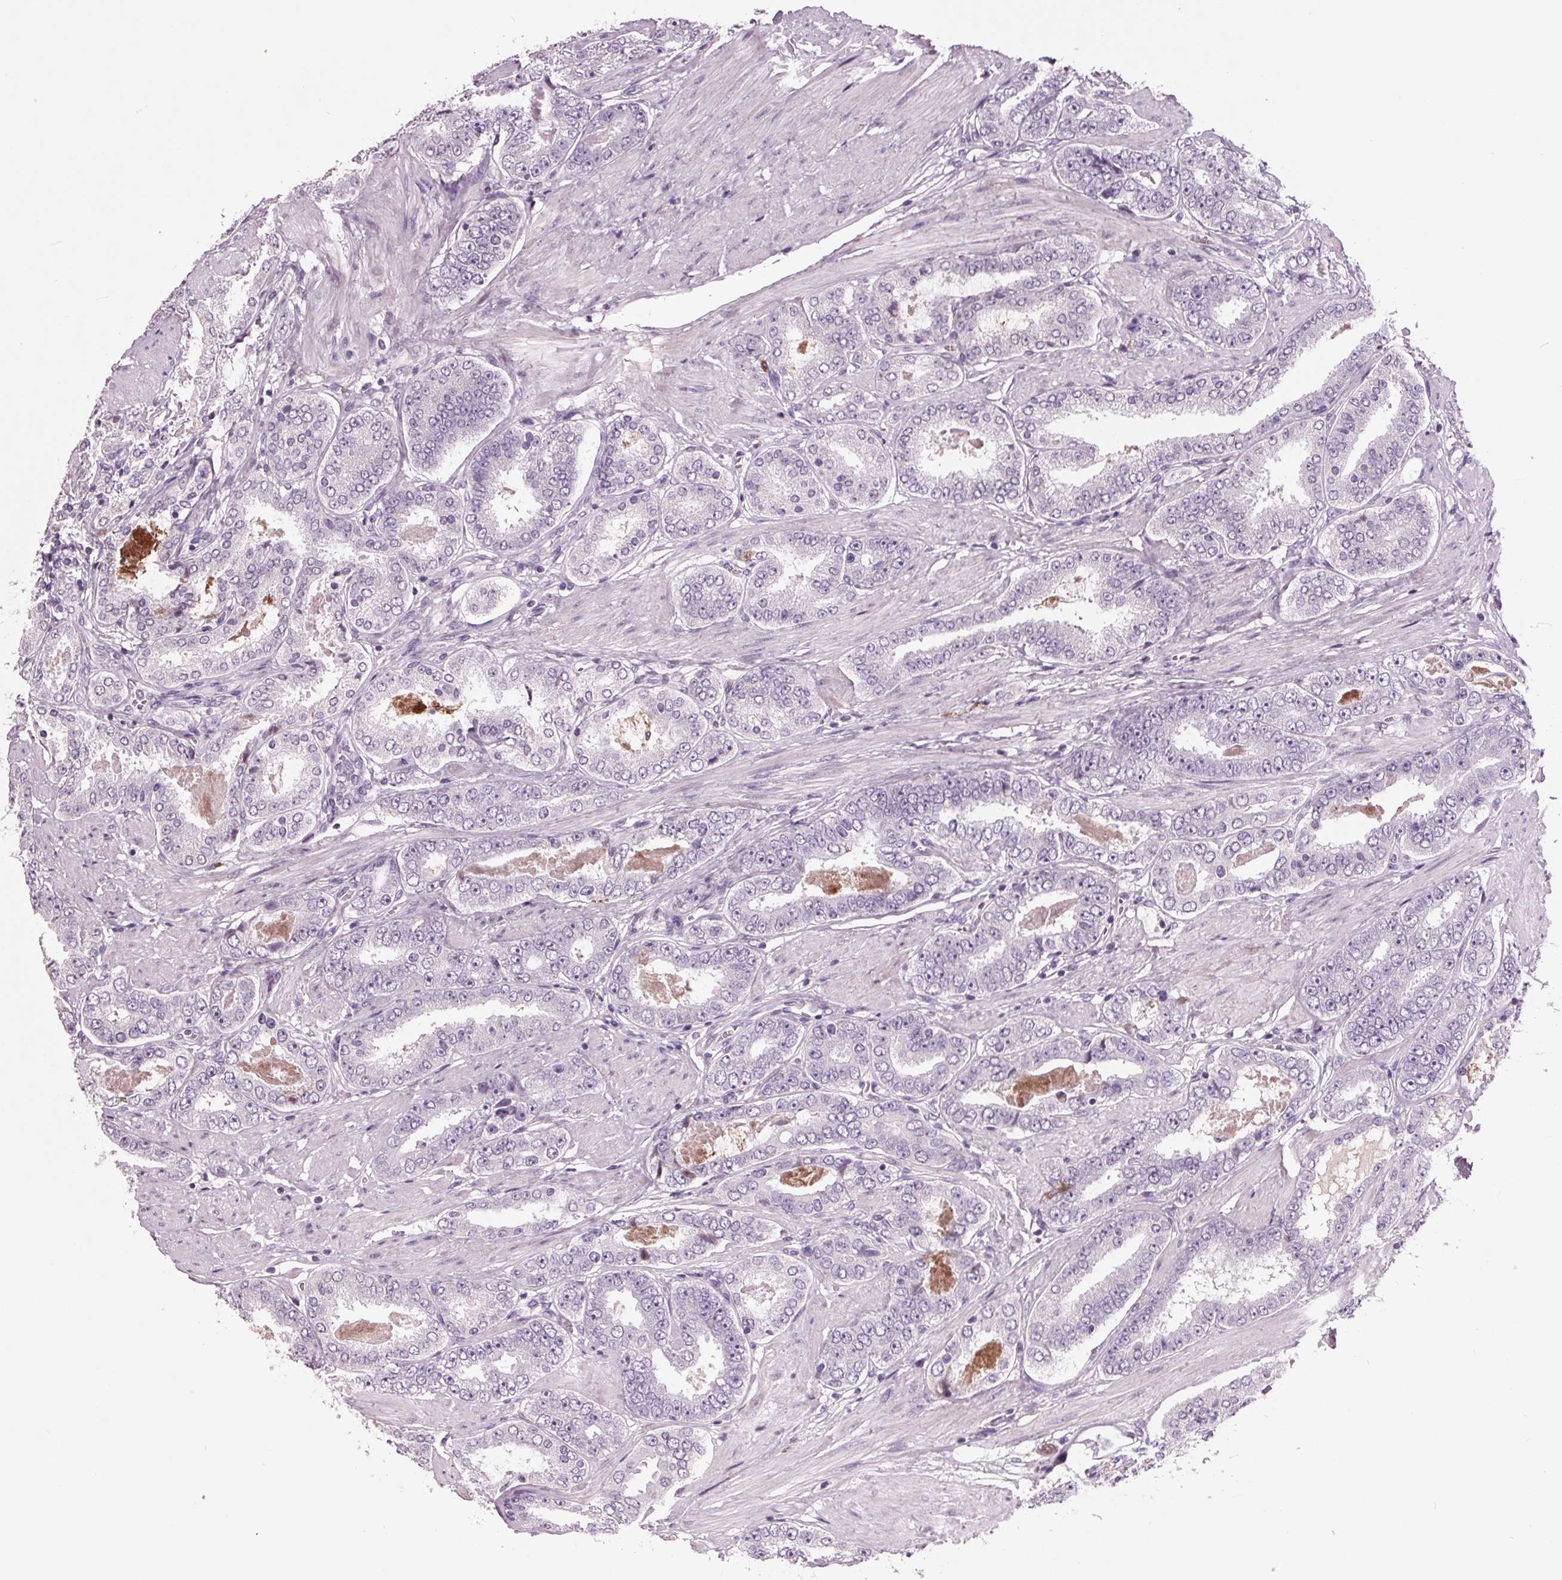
{"staining": {"intensity": "negative", "quantity": "none", "location": "none"}, "tissue": "prostate cancer", "cell_type": "Tumor cells", "image_type": "cancer", "snomed": [{"axis": "morphology", "description": "Adenocarcinoma, High grade"}, {"axis": "topography", "description": "Prostate"}], "caption": "Human prostate cancer stained for a protein using immunohistochemistry exhibits no positivity in tumor cells.", "gene": "C6", "patient": {"sex": "male", "age": 63}}